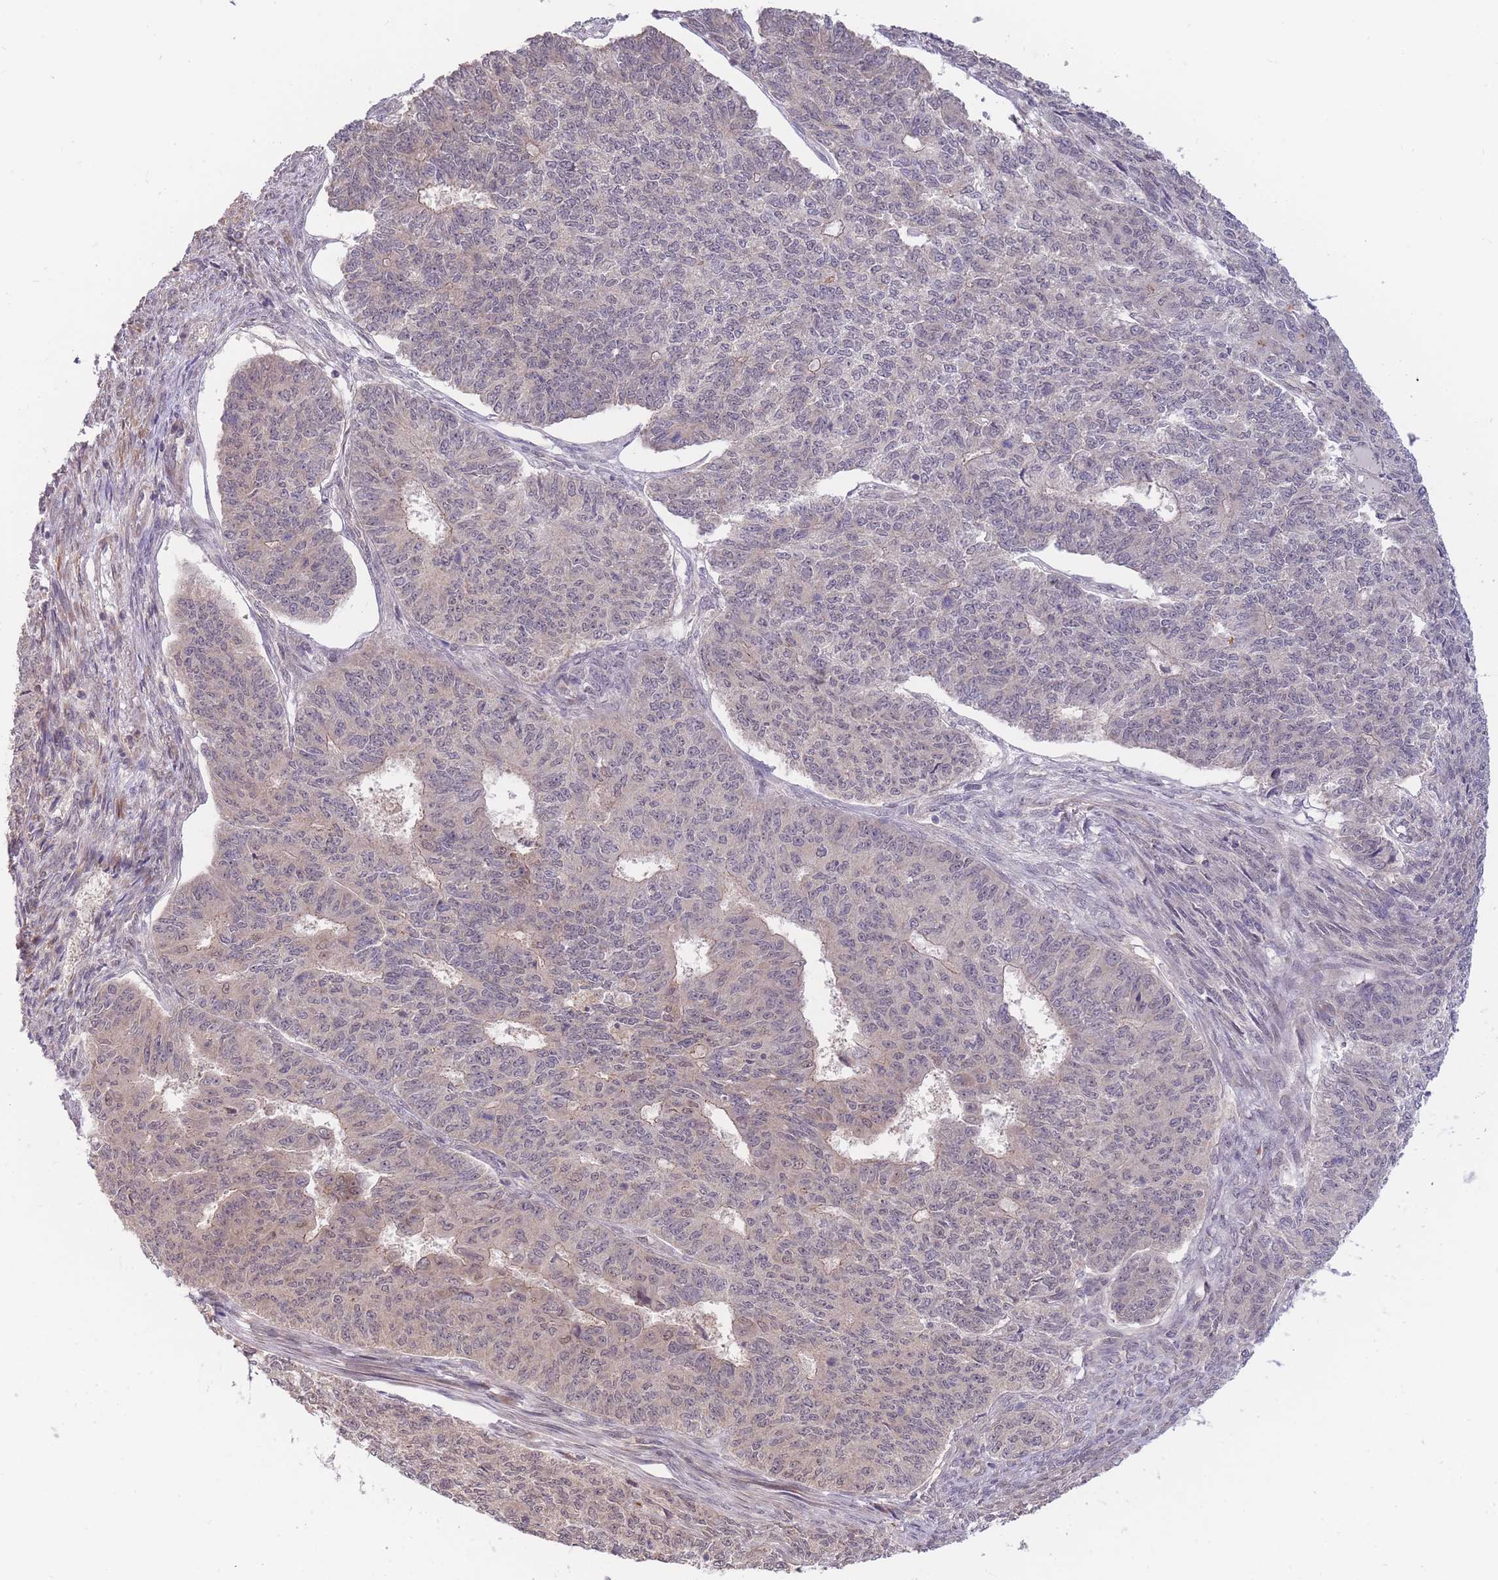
{"staining": {"intensity": "weak", "quantity": "<25%", "location": "cytoplasmic/membranous,nuclear"}, "tissue": "endometrial cancer", "cell_type": "Tumor cells", "image_type": "cancer", "snomed": [{"axis": "morphology", "description": "Adenocarcinoma, NOS"}, {"axis": "topography", "description": "Endometrium"}], "caption": "Endometrial cancer was stained to show a protein in brown. There is no significant staining in tumor cells. (Brightfield microscopy of DAB (3,3'-diaminobenzidine) IHC at high magnification).", "gene": "SMC6", "patient": {"sex": "female", "age": 32}}